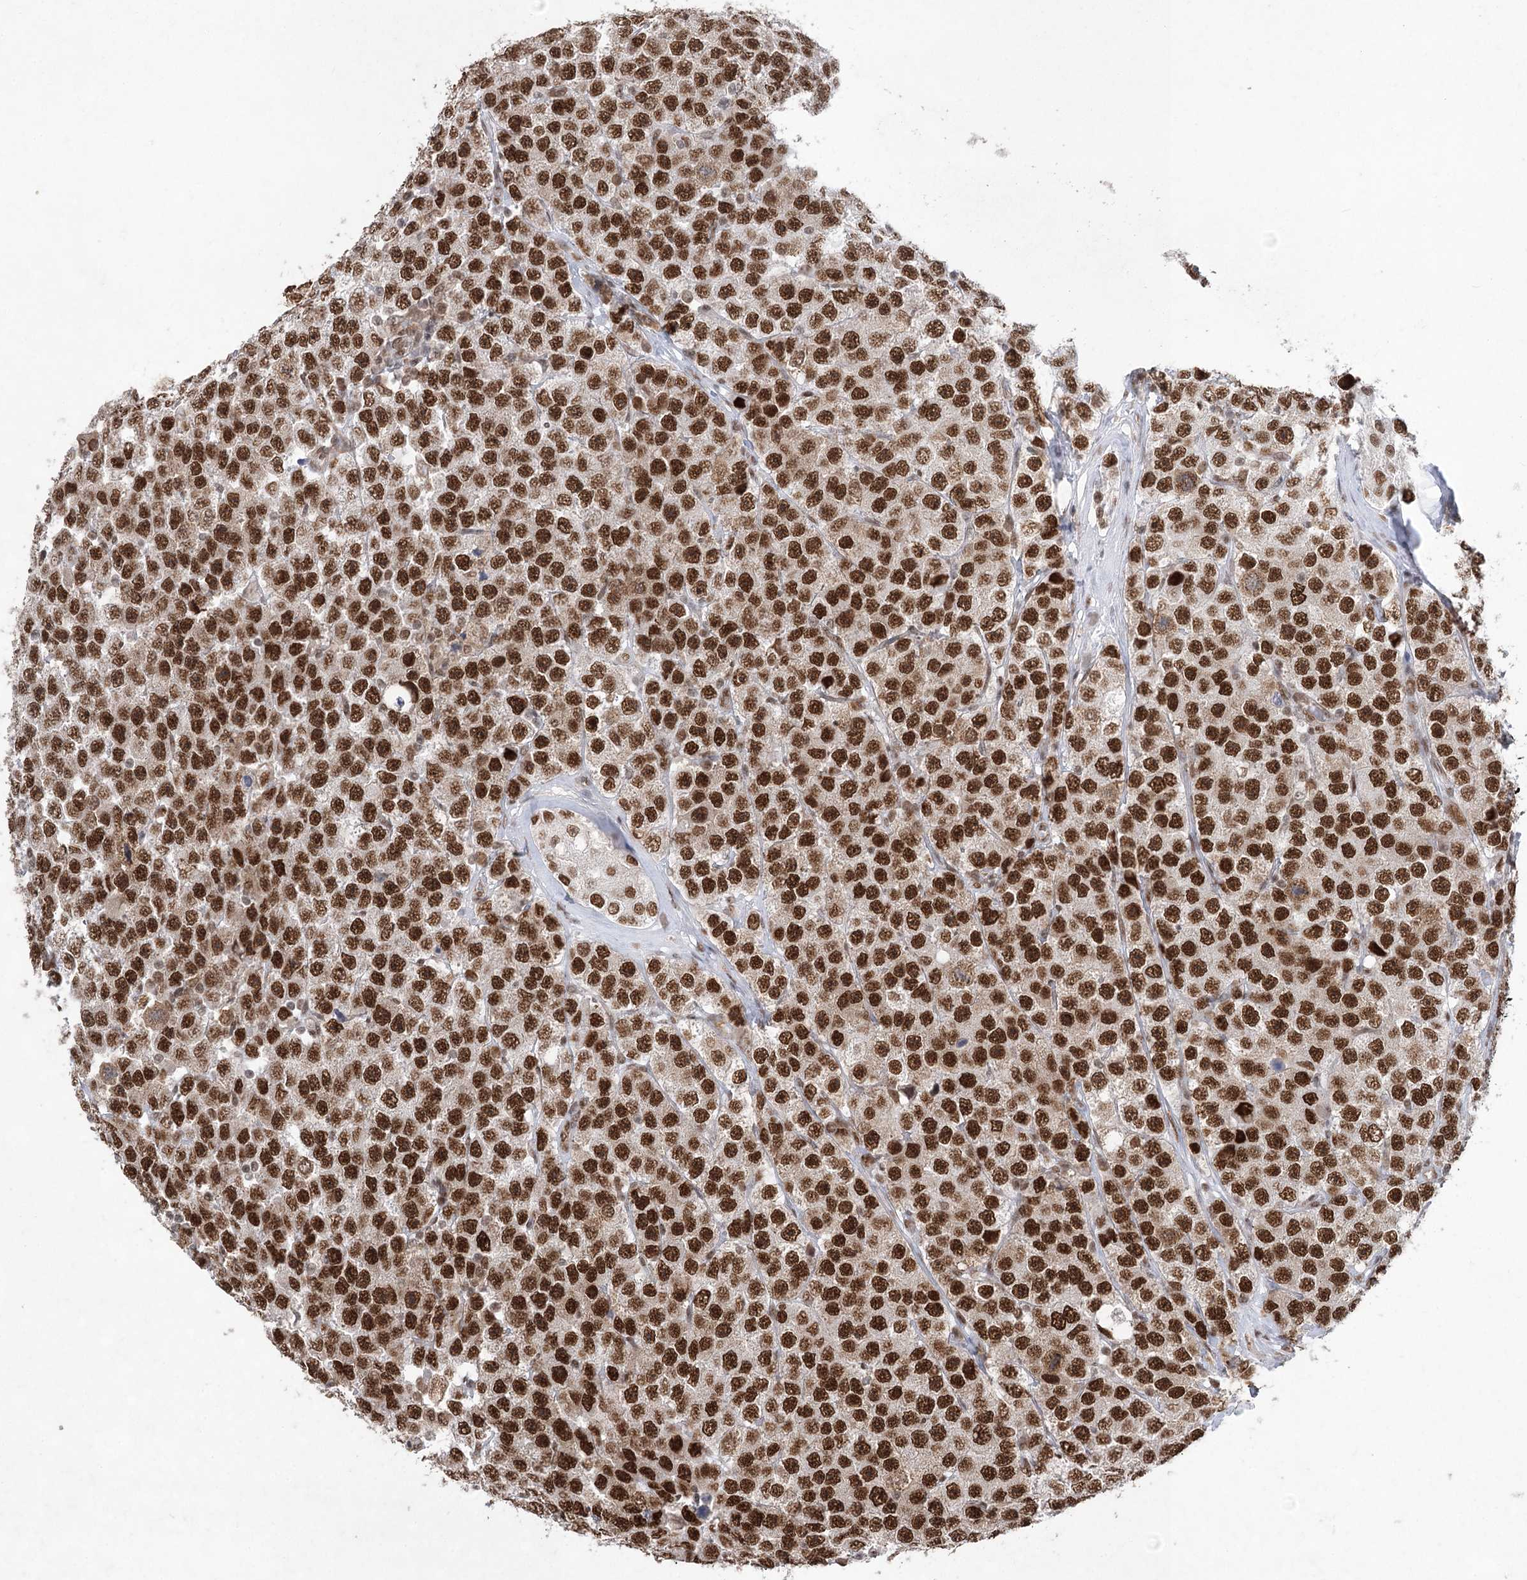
{"staining": {"intensity": "strong", "quantity": ">75%", "location": "nuclear"}, "tissue": "testis cancer", "cell_type": "Tumor cells", "image_type": "cancer", "snomed": [{"axis": "morphology", "description": "Seminoma, NOS"}, {"axis": "topography", "description": "Testis"}], "caption": "Human testis seminoma stained with a brown dye shows strong nuclear positive staining in approximately >75% of tumor cells.", "gene": "ZCCHC8", "patient": {"sex": "male", "age": 28}}